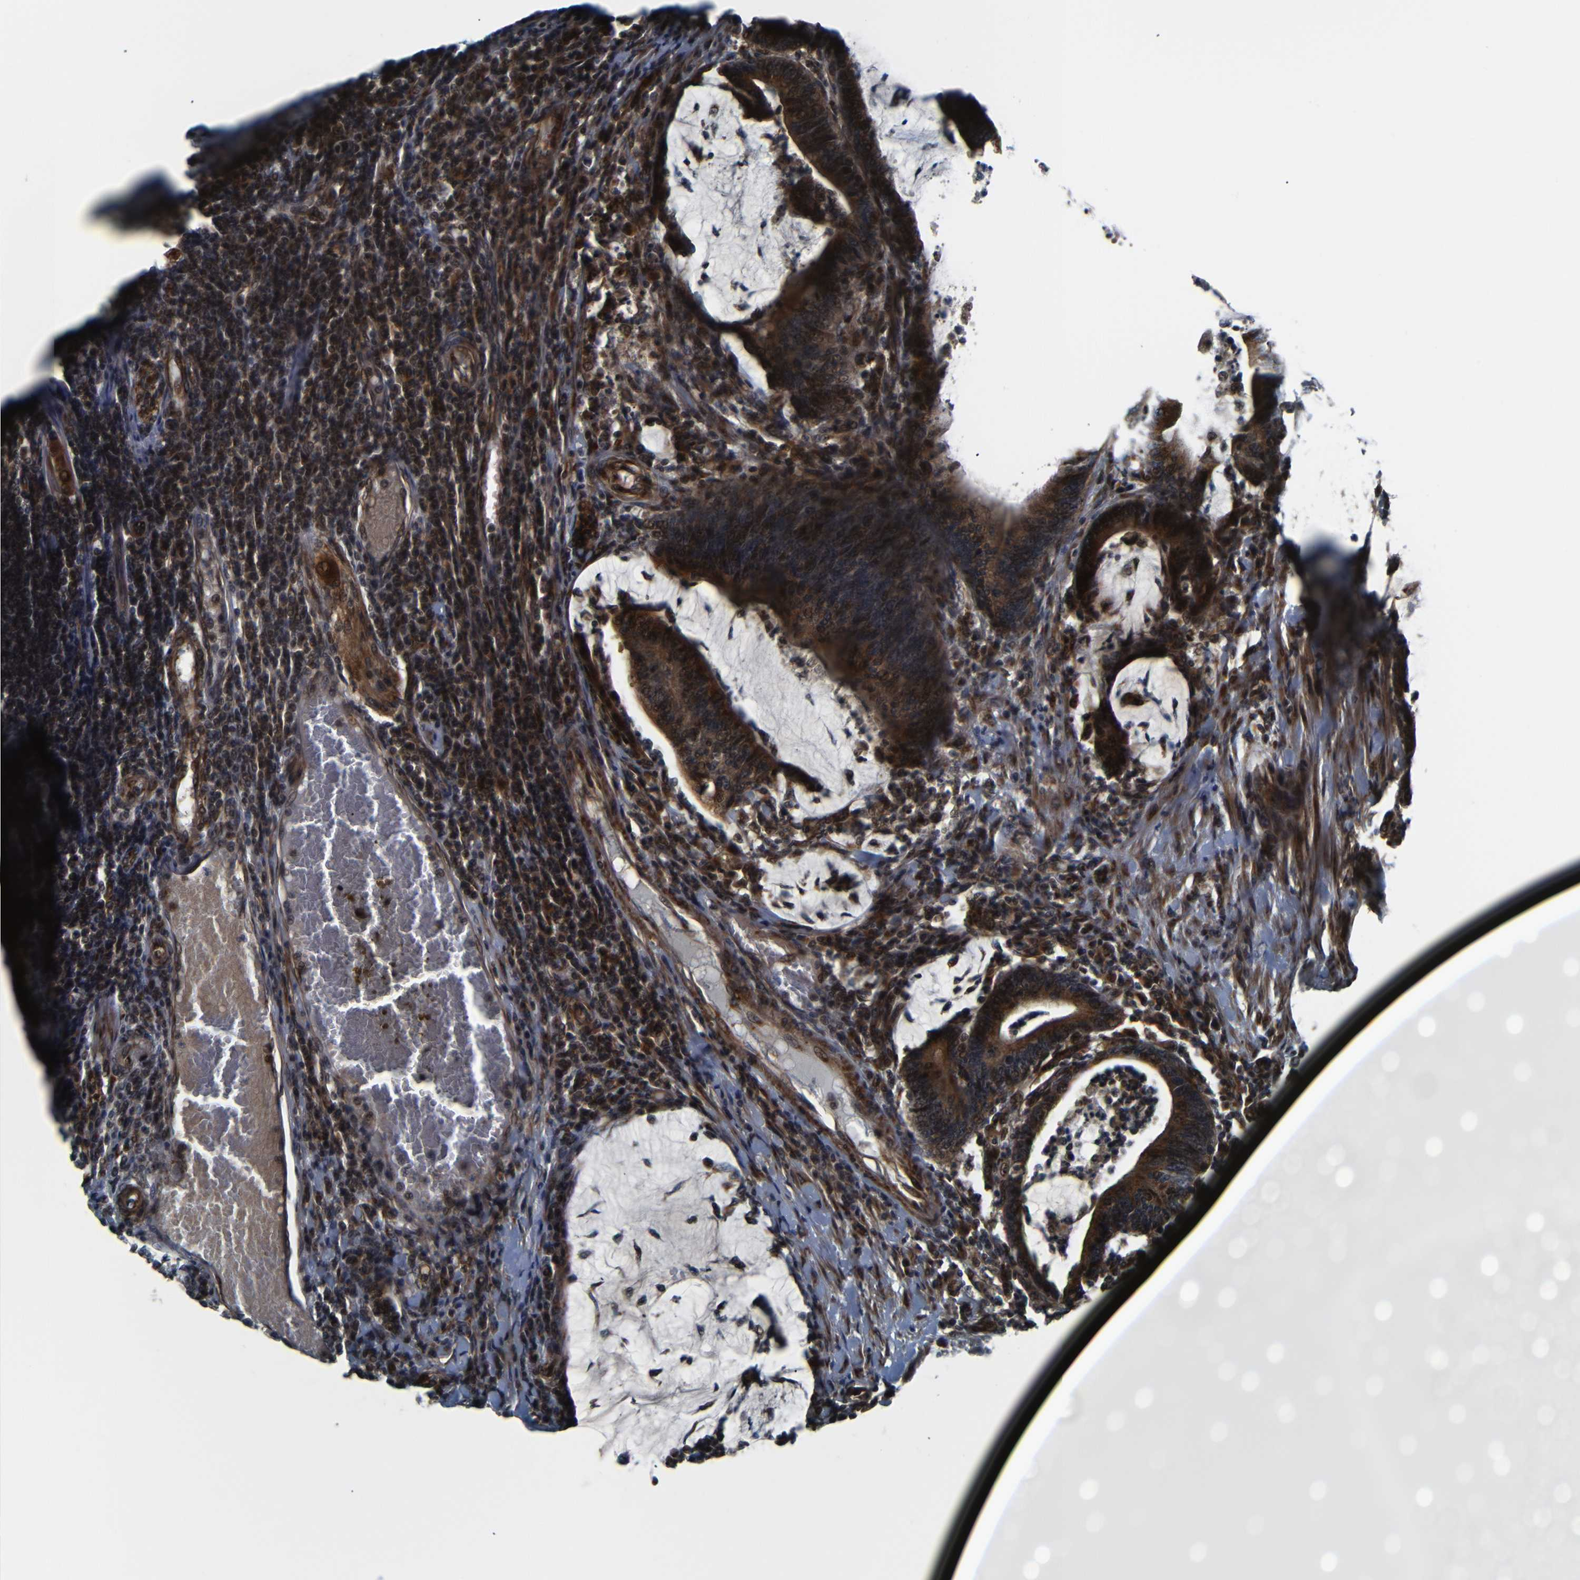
{"staining": {"intensity": "strong", "quantity": ">75%", "location": "cytoplasmic/membranous,nuclear"}, "tissue": "colorectal cancer", "cell_type": "Tumor cells", "image_type": "cancer", "snomed": [{"axis": "morphology", "description": "Adenocarcinoma, NOS"}, {"axis": "topography", "description": "Rectum"}], "caption": "Protein expression analysis of human adenocarcinoma (colorectal) reveals strong cytoplasmic/membranous and nuclear expression in about >75% of tumor cells.", "gene": "AKAP9", "patient": {"sex": "female", "age": 66}}